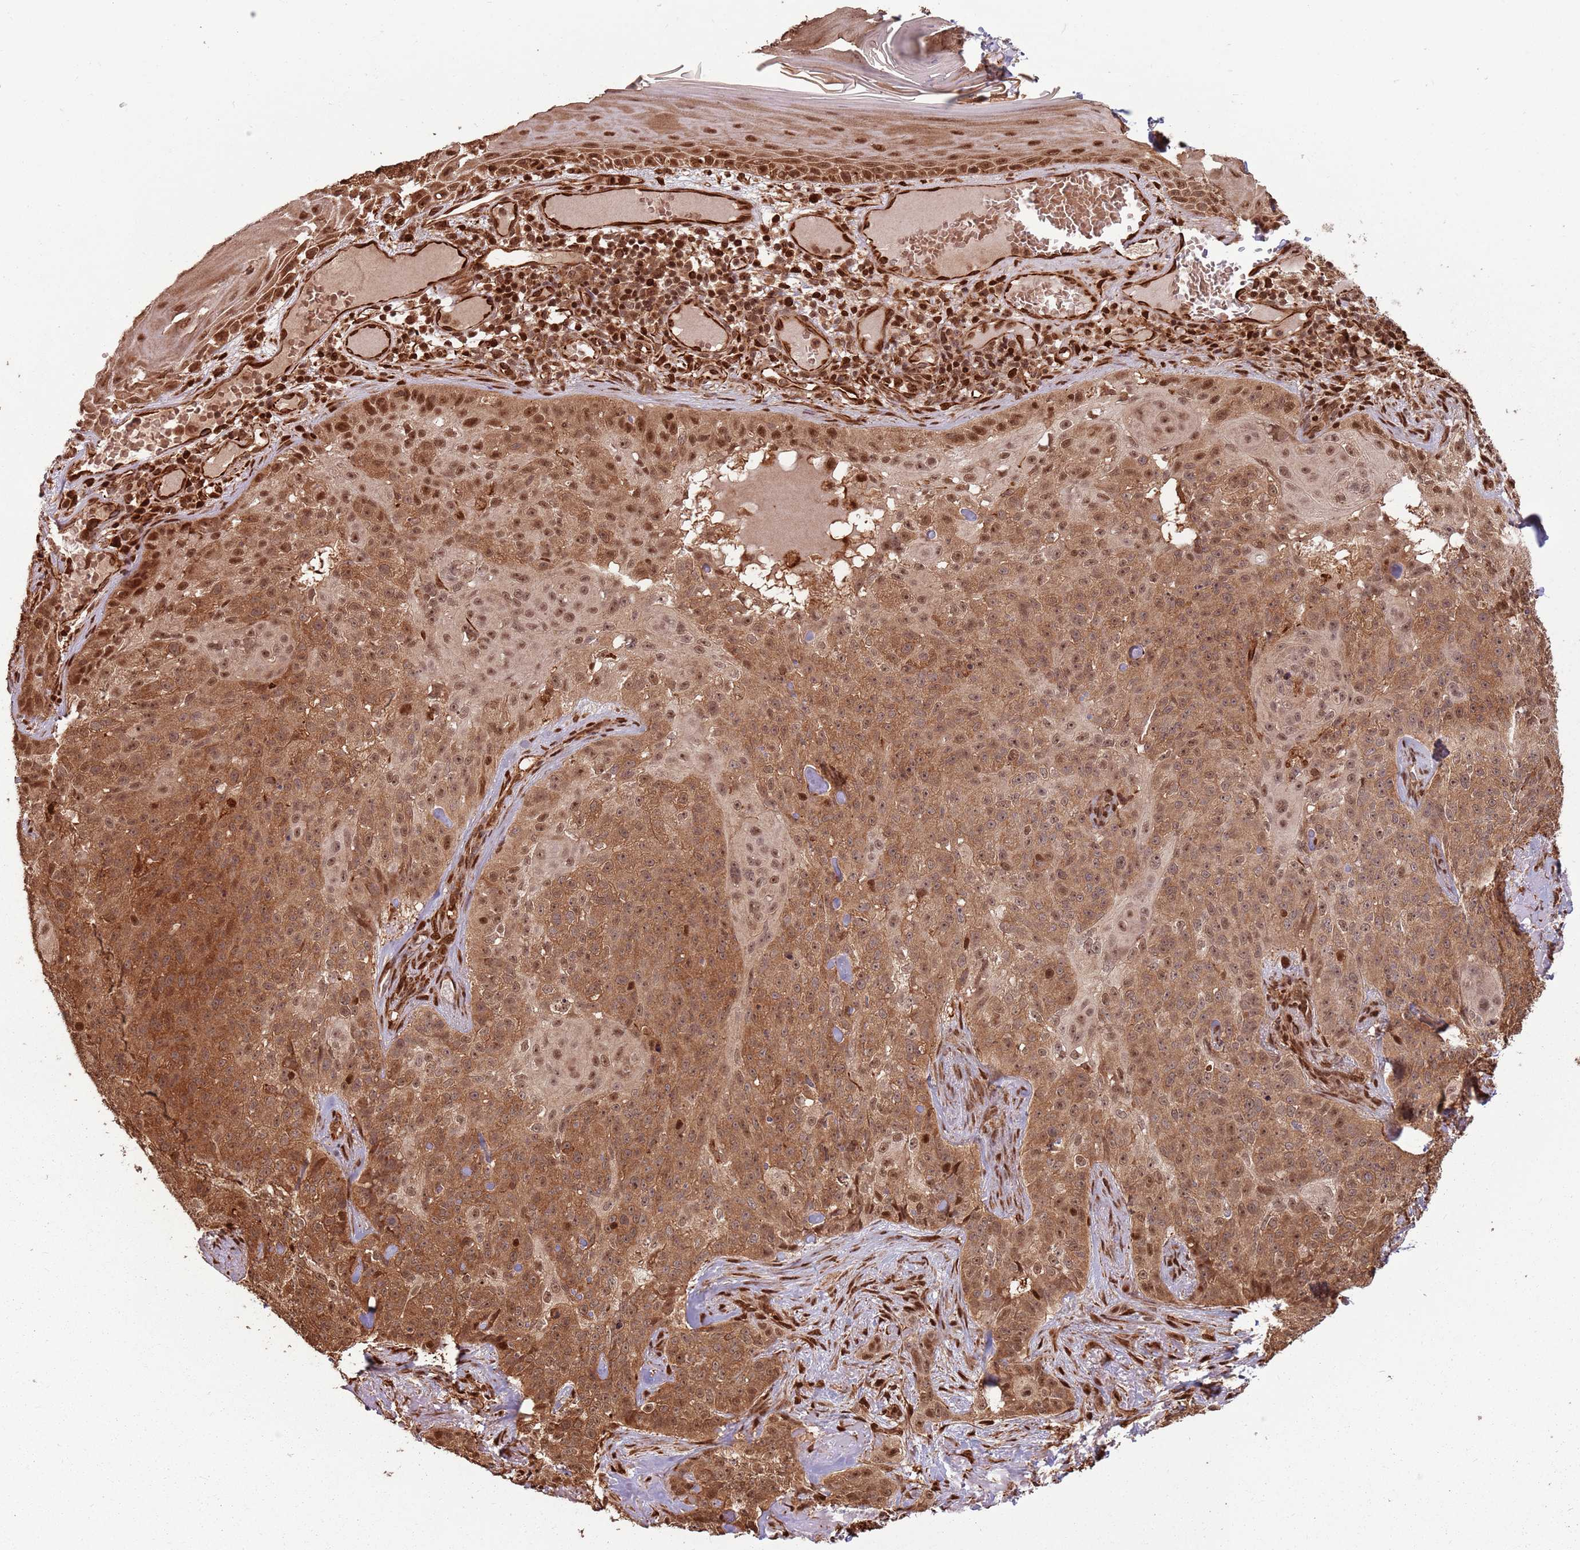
{"staining": {"intensity": "moderate", "quantity": ">75%", "location": "cytoplasmic/membranous,nuclear"}, "tissue": "skin cancer", "cell_type": "Tumor cells", "image_type": "cancer", "snomed": [{"axis": "morphology", "description": "Basal cell carcinoma"}, {"axis": "topography", "description": "Skin"}], "caption": "A micrograph showing moderate cytoplasmic/membranous and nuclear positivity in approximately >75% of tumor cells in basal cell carcinoma (skin), as visualized by brown immunohistochemical staining.", "gene": "ADAMTS3", "patient": {"sex": "female", "age": 92}}